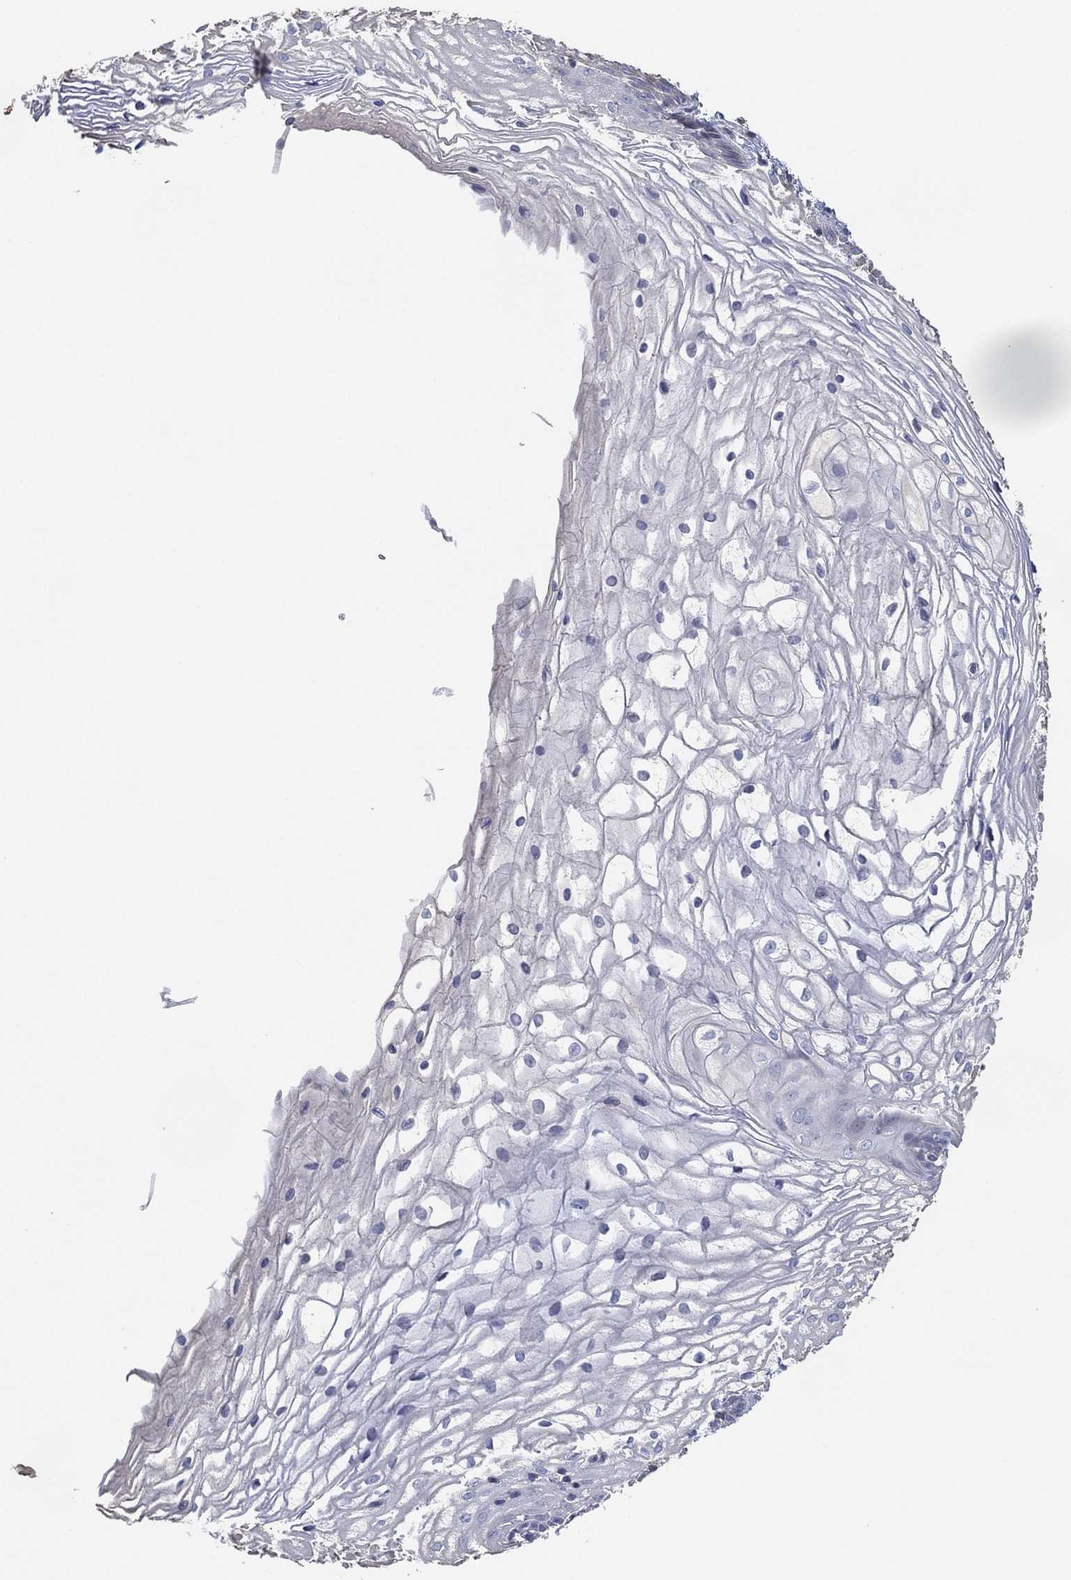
{"staining": {"intensity": "negative", "quantity": "none", "location": "none"}, "tissue": "vagina", "cell_type": "Squamous epithelial cells", "image_type": "normal", "snomed": [{"axis": "morphology", "description": "Normal tissue, NOS"}, {"axis": "topography", "description": "Vagina"}], "caption": "Immunohistochemistry of benign human vagina displays no positivity in squamous epithelial cells.", "gene": "CFTR", "patient": {"sex": "female", "age": 34}}